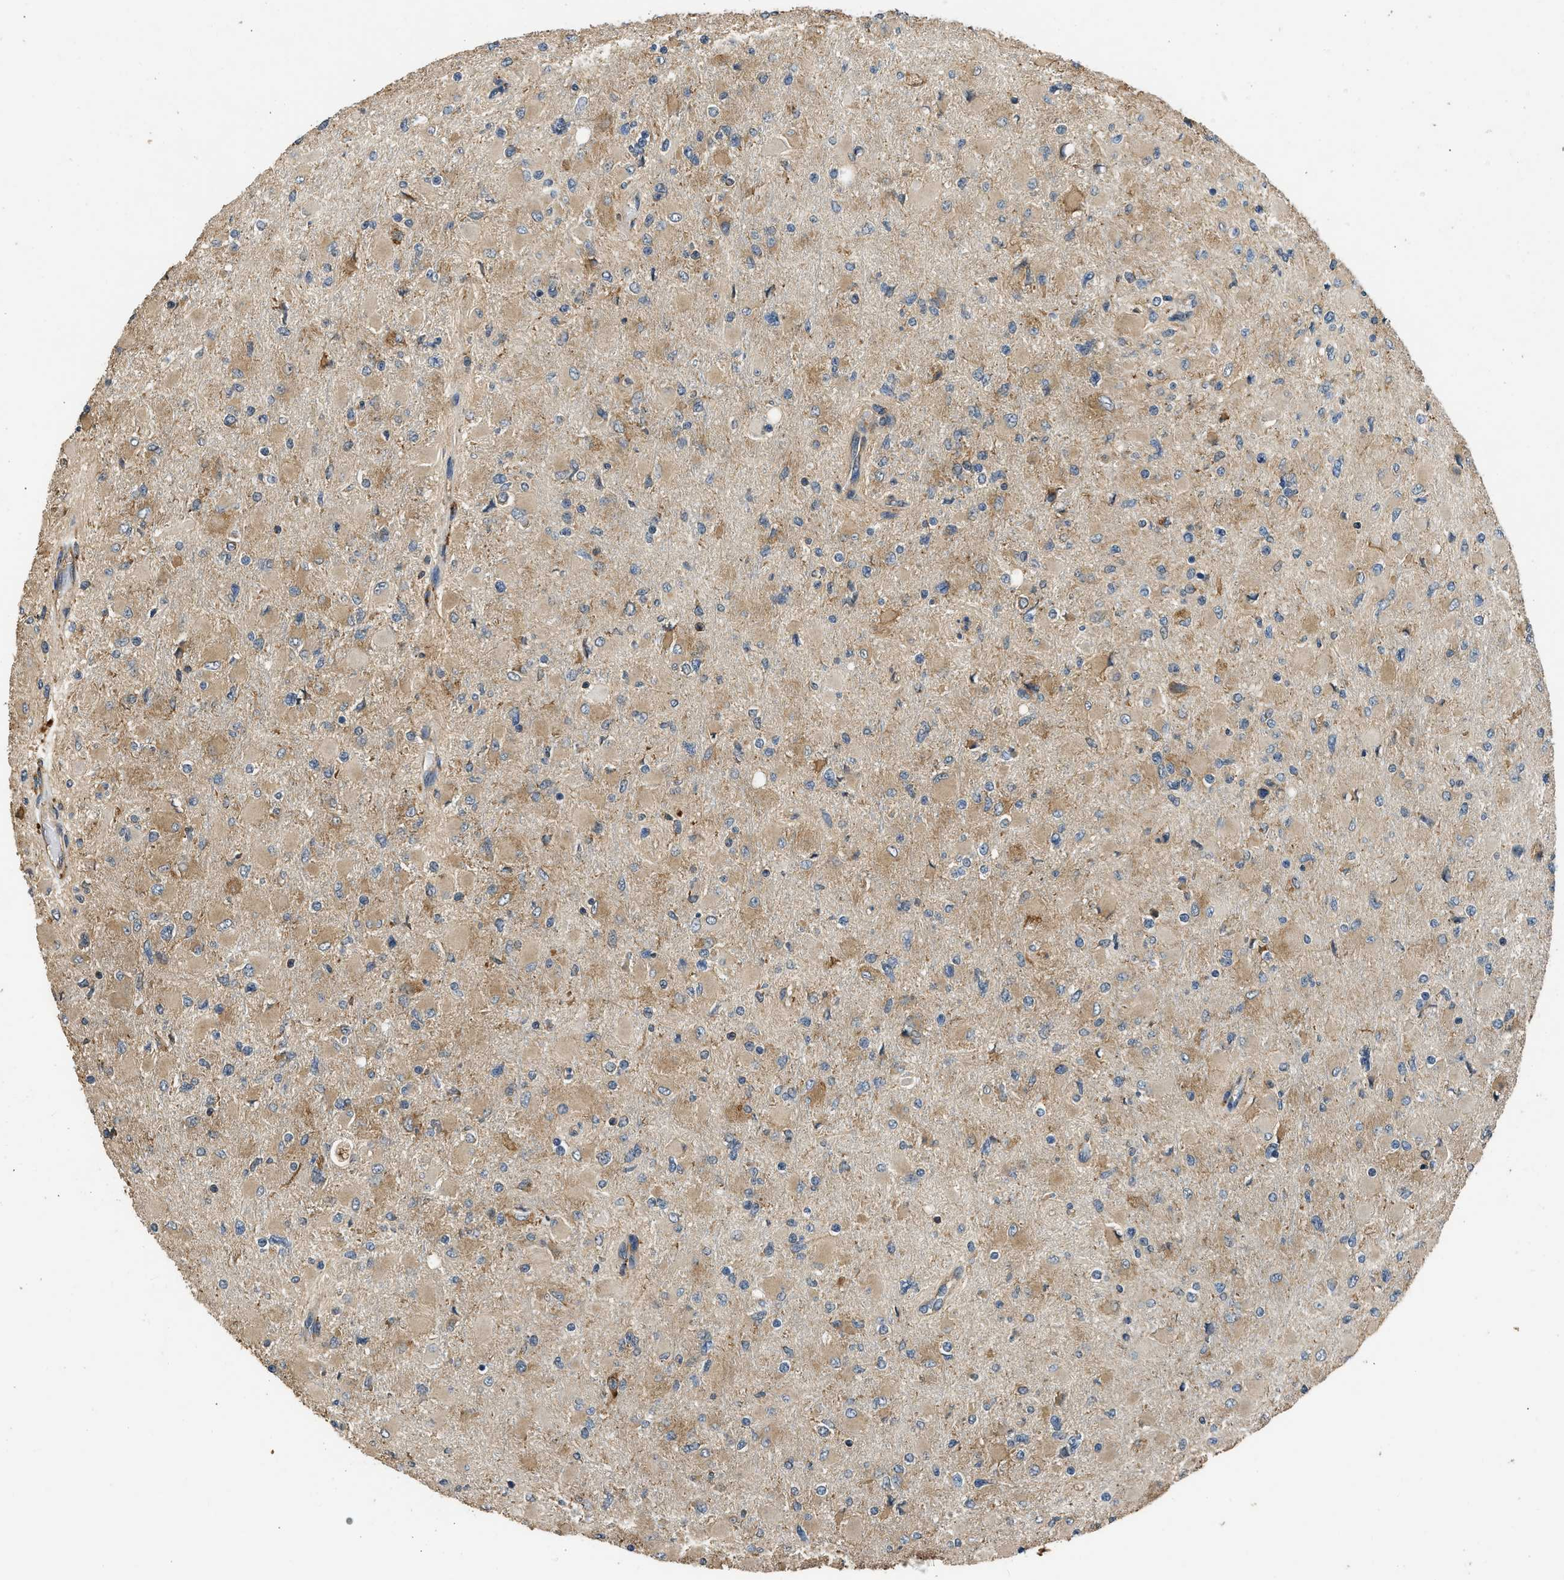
{"staining": {"intensity": "moderate", "quantity": ">75%", "location": "cytoplasmic/membranous"}, "tissue": "glioma", "cell_type": "Tumor cells", "image_type": "cancer", "snomed": [{"axis": "morphology", "description": "Glioma, malignant, High grade"}, {"axis": "topography", "description": "Cerebral cortex"}], "caption": "Protein staining by immunohistochemistry reveals moderate cytoplasmic/membranous staining in approximately >75% of tumor cells in glioma. (IHC, brightfield microscopy, high magnification).", "gene": "SLC36A4", "patient": {"sex": "female", "age": 36}}